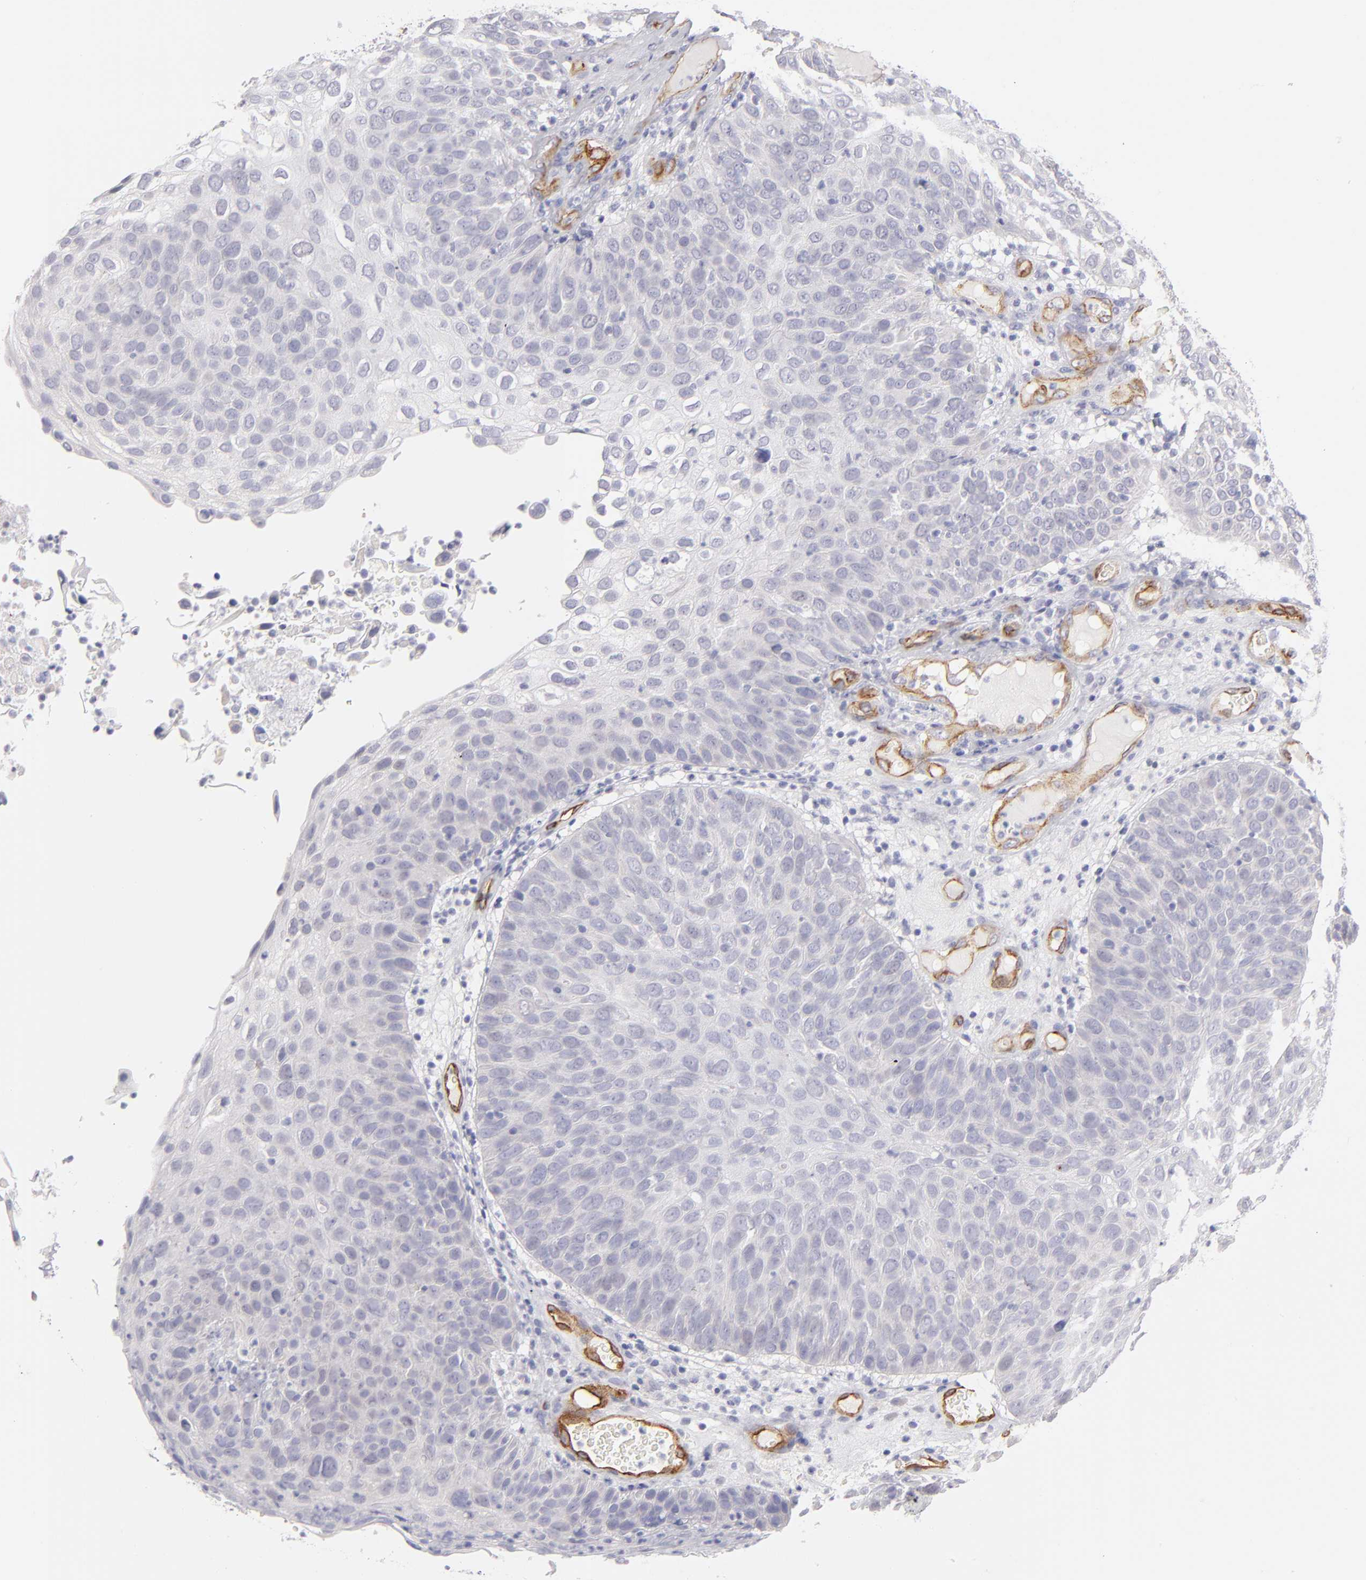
{"staining": {"intensity": "negative", "quantity": "none", "location": "none"}, "tissue": "skin cancer", "cell_type": "Tumor cells", "image_type": "cancer", "snomed": [{"axis": "morphology", "description": "Squamous cell carcinoma, NOS"}, {"axis": "topography", "description": "Skin"}], "caption": "This is an IHC photomicrograph of skin cancer. There is no staining in tumor cells.", "gene": "PLVAP", "patient": {"sex": "male", "age": 87}}